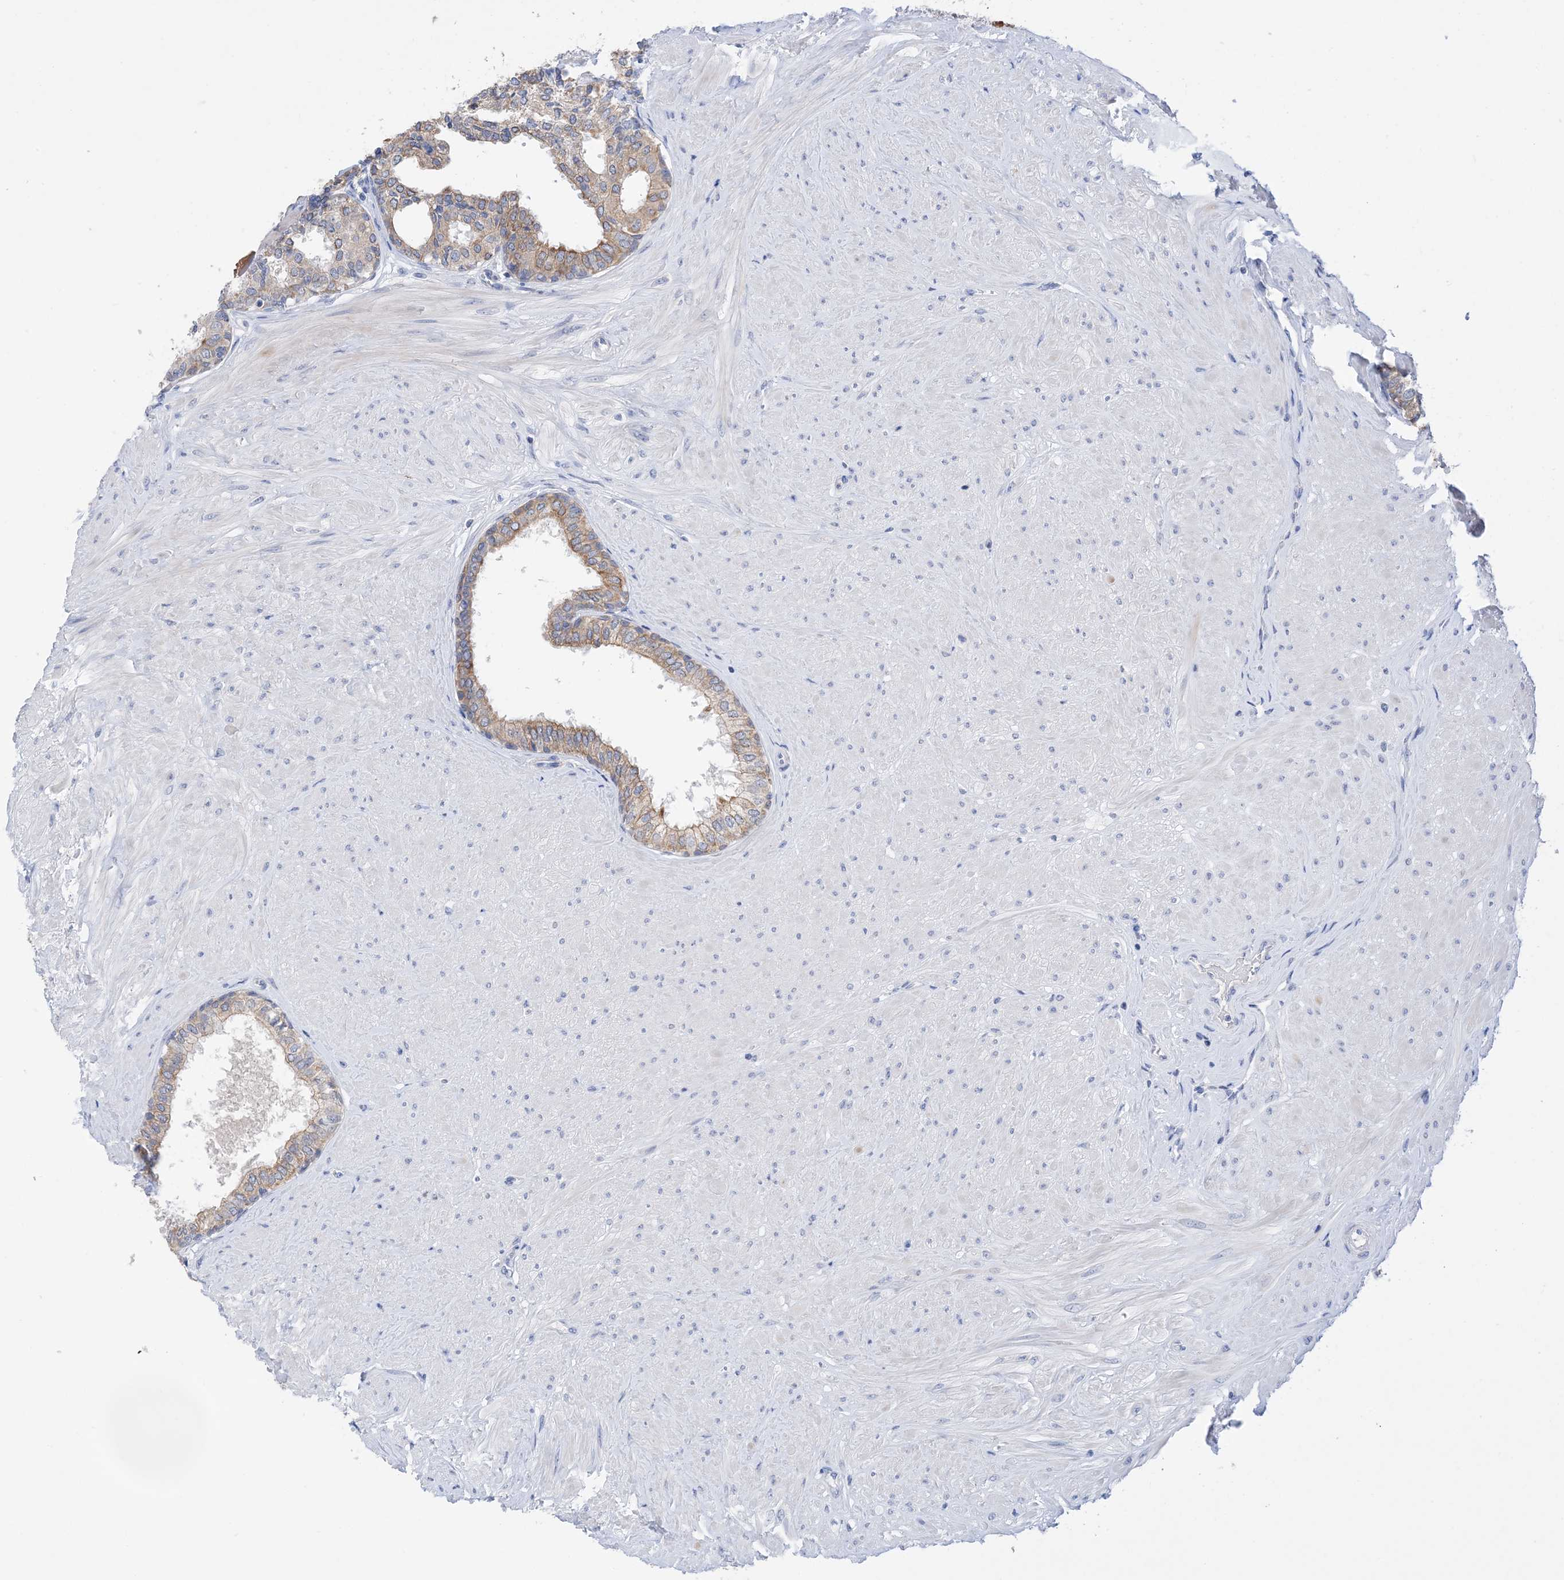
{"staining": {"intensity": "moderate", "quantity": "25%-75%", "location": "cytoplasmic/membranous"}, "tissue": "prostate", "cell_type": "Glandular cells", "image_type": "normal", "snomed": [{"axis": "morphology", "description": "Normal tissue, NOS"}, {"axis": "topography", "description": "Prostate"}], "caption": "Human prostate stained with a brown dye reveals moderate cytoplasmic/membranous positive staining in approximately 25%-75% of glandular cells.", "gene": "PLK4", "patient": {"sex": "male", "age": 48}}